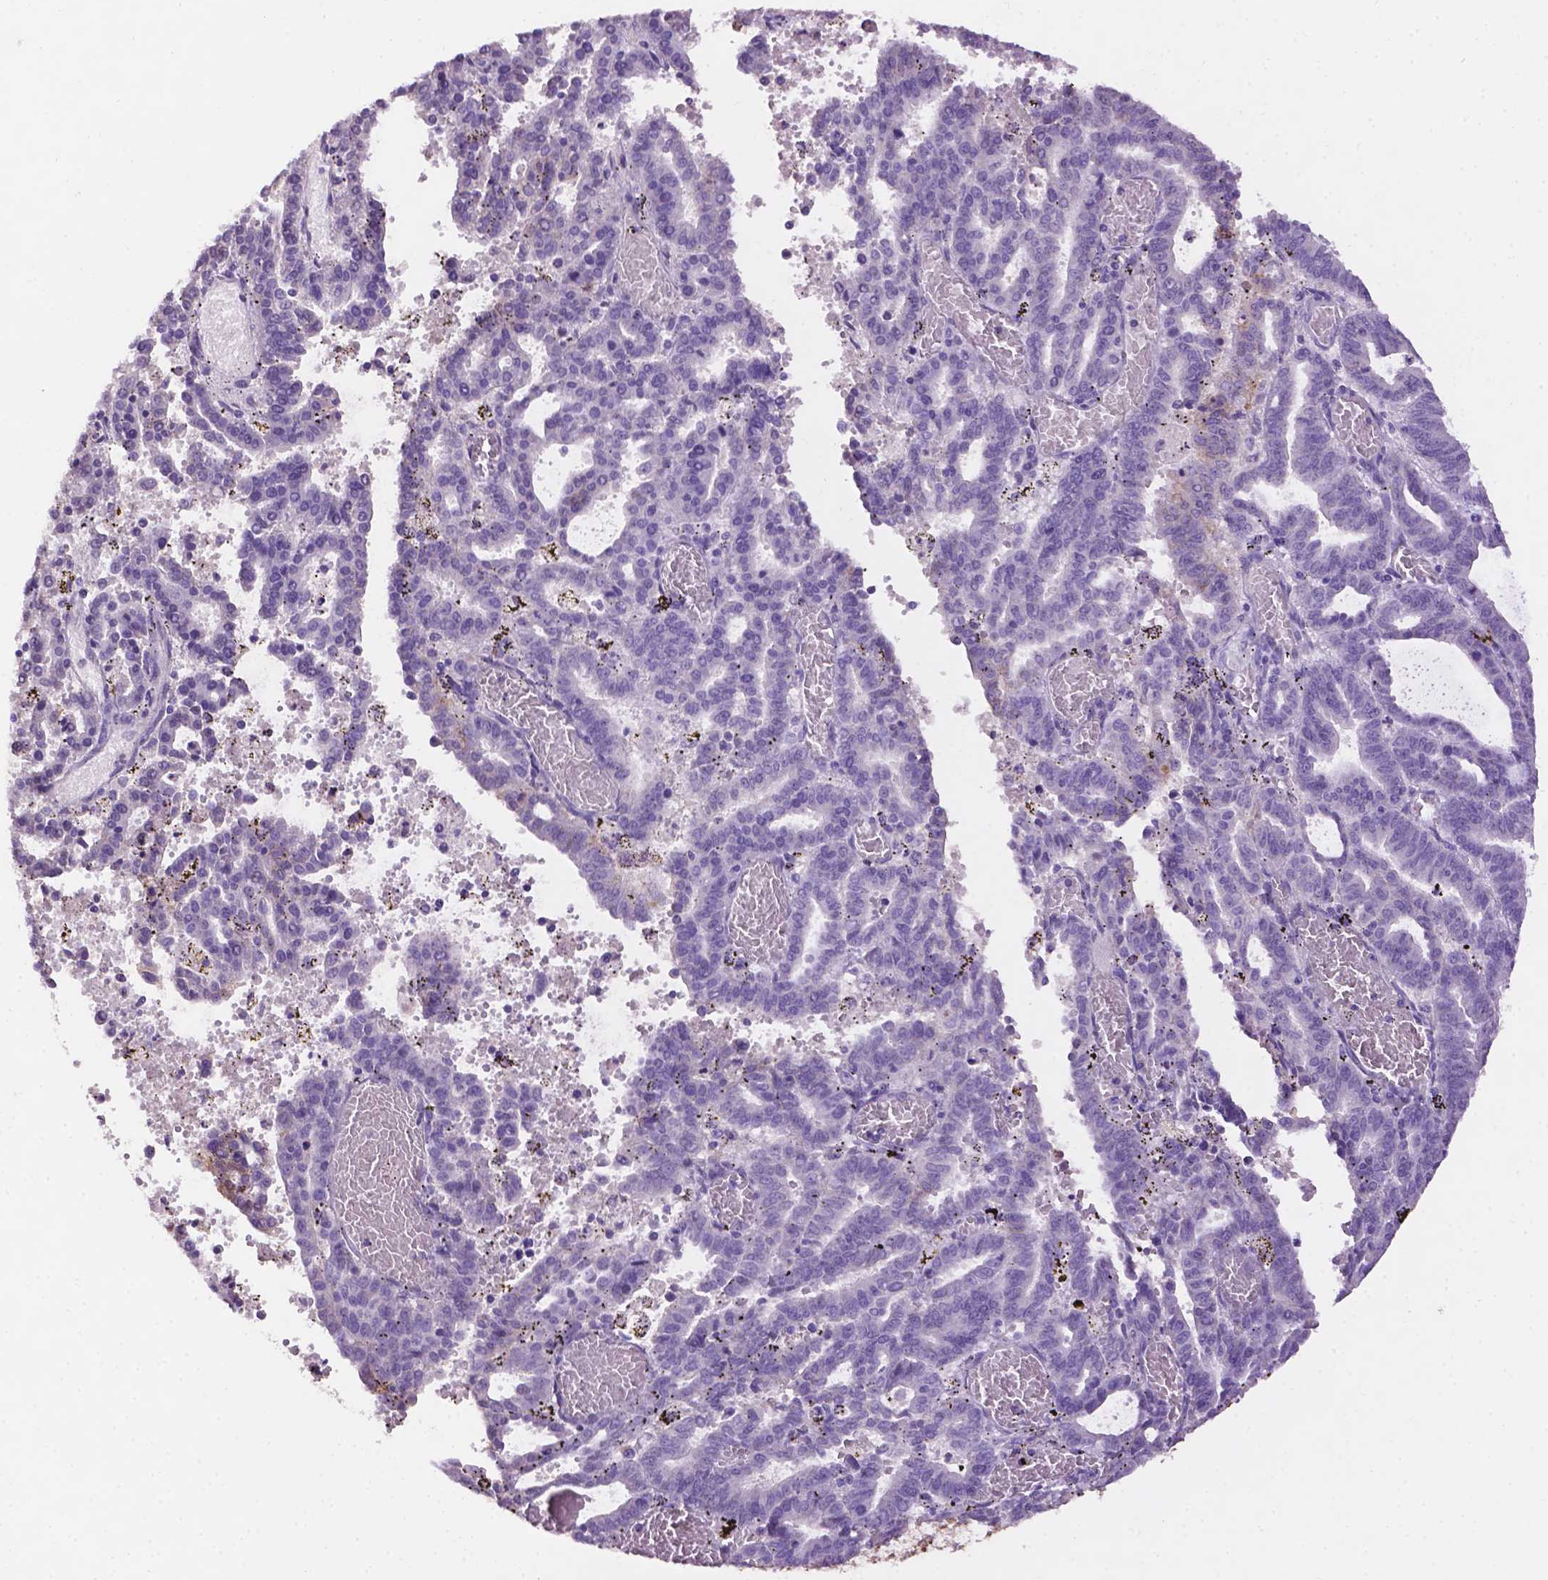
{"staining": {"intensity": "negative", "quantity": "none", "location": "none"}, "tissue": "endometrial cancer", "cell_type": "Tumor cells", "image_type": "cancer", "snomed": [{"axis": "morphology", "description": "Adenocarcinoma, NOS"}, {"axis": "topography", "description": "Uterus"}], "caption": "DAB (3,3'-diaminobenzidine) immunohistochemical staining of human endometrial cancer (adenocarcinoma) exhibits no significant positivity in tumor cells.", "gene": "TACSTD2", "patient": {"sex": "female", "age": 83}}